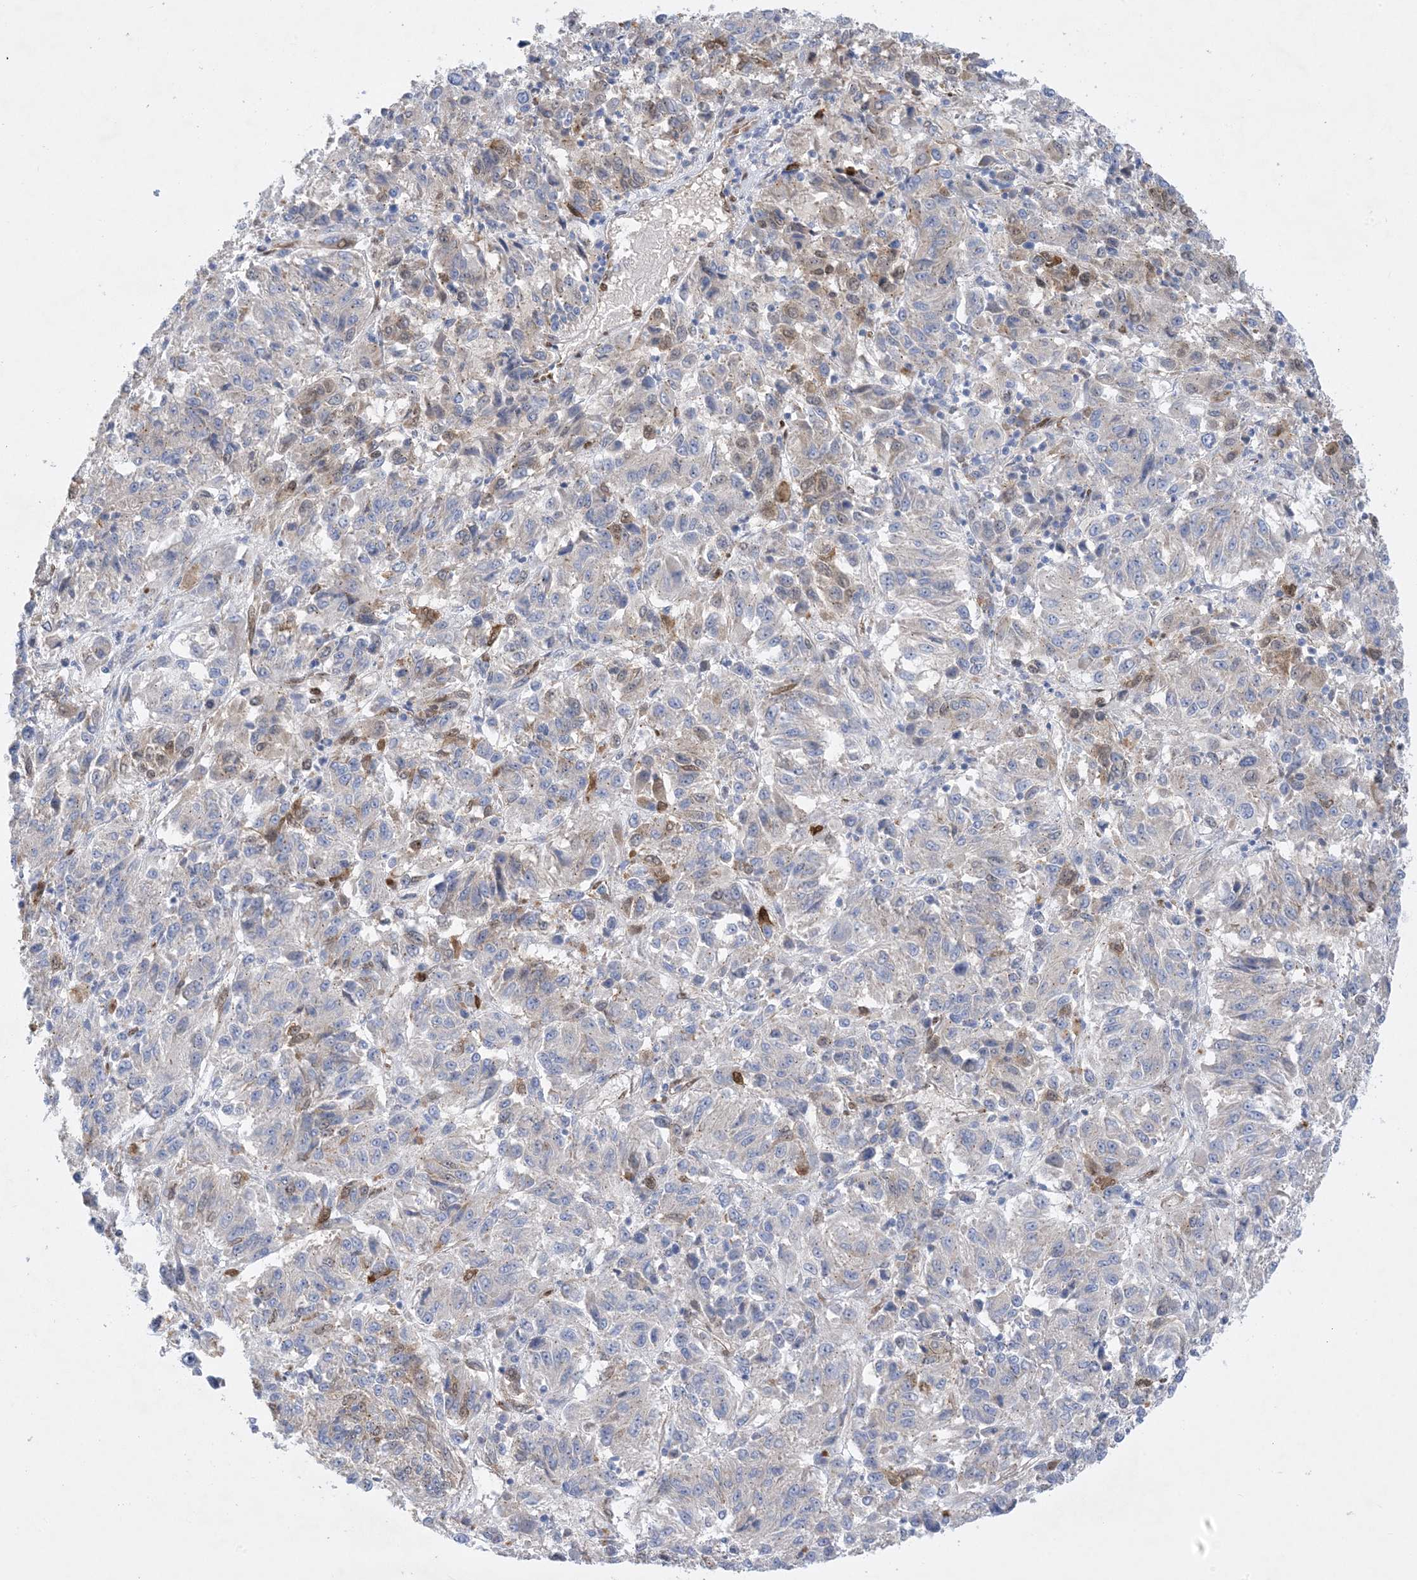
{"staining": {"intensity": "weak", "quantity": "<25%", "location": "cytoplasmic/membranous,nuclear"}, "tissue": "melanoma", "cell_type": "Tumor cells", "image_type": "cancer", "snomed": [{"axis": "morphology", "description": "Malignant melanoma, Metastatic site"}, {"axis": "topography", "description": "Lung"}], "caption": "Tumor cells are negative for brown protein staining in malignant melanoma (metastatic site).", "gene": "RBMS3", "patient": {"sex": "male", "age": 64}}